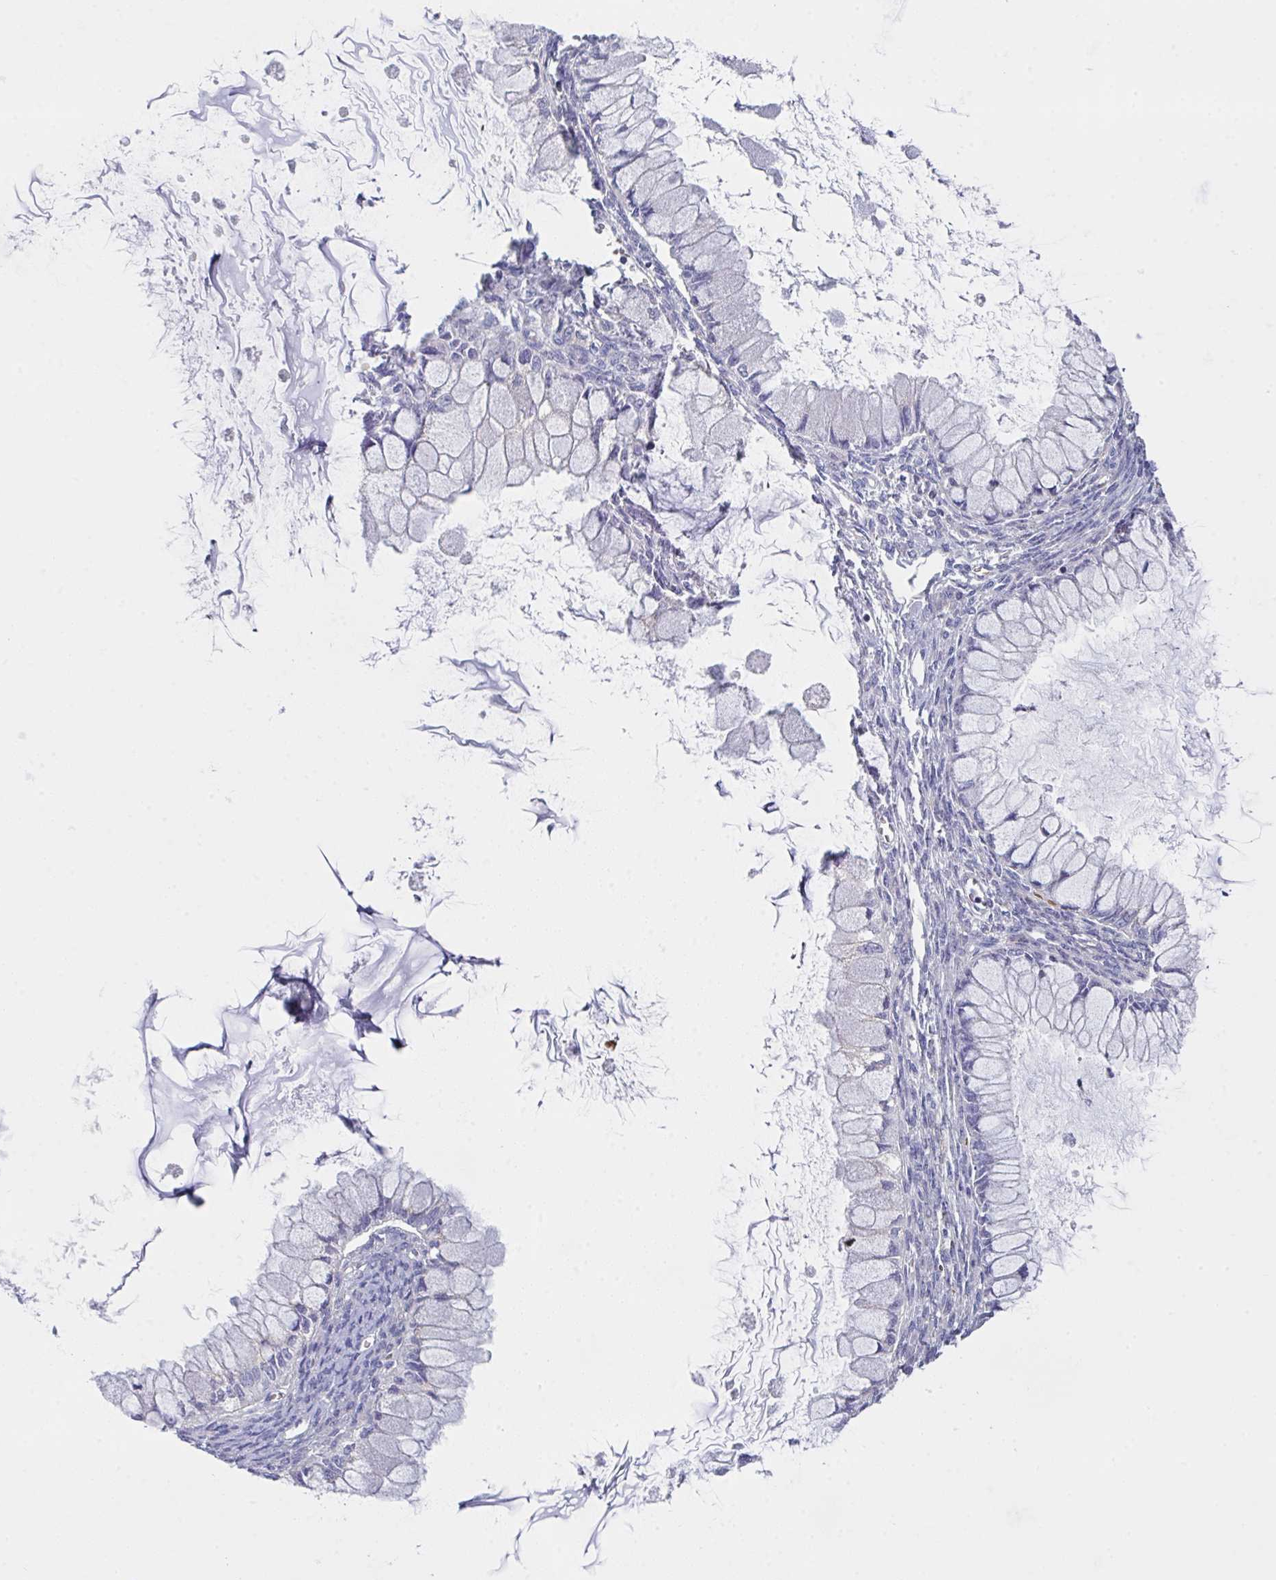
{"staining": {"intensity": "negative", "quantity": "none", "location": "none"}, "tissue": "ovarian cancer", "cell_type": "Tumor cells", "image_type": "cancer", "snomed": [{"axis": "morphology", "description": "Cystadenocarcinoma, mucinous, NOS"}, {"axis": "topography", "description": "Ovary"}], "caption": "Immunohistochemical staining of human mucinous cystadenocarcinoma (ovarian) exhibits no significant positivity in tumor cells.", "gene": "TFAP2C", "patient": {"sex": "female", "age": 34}}